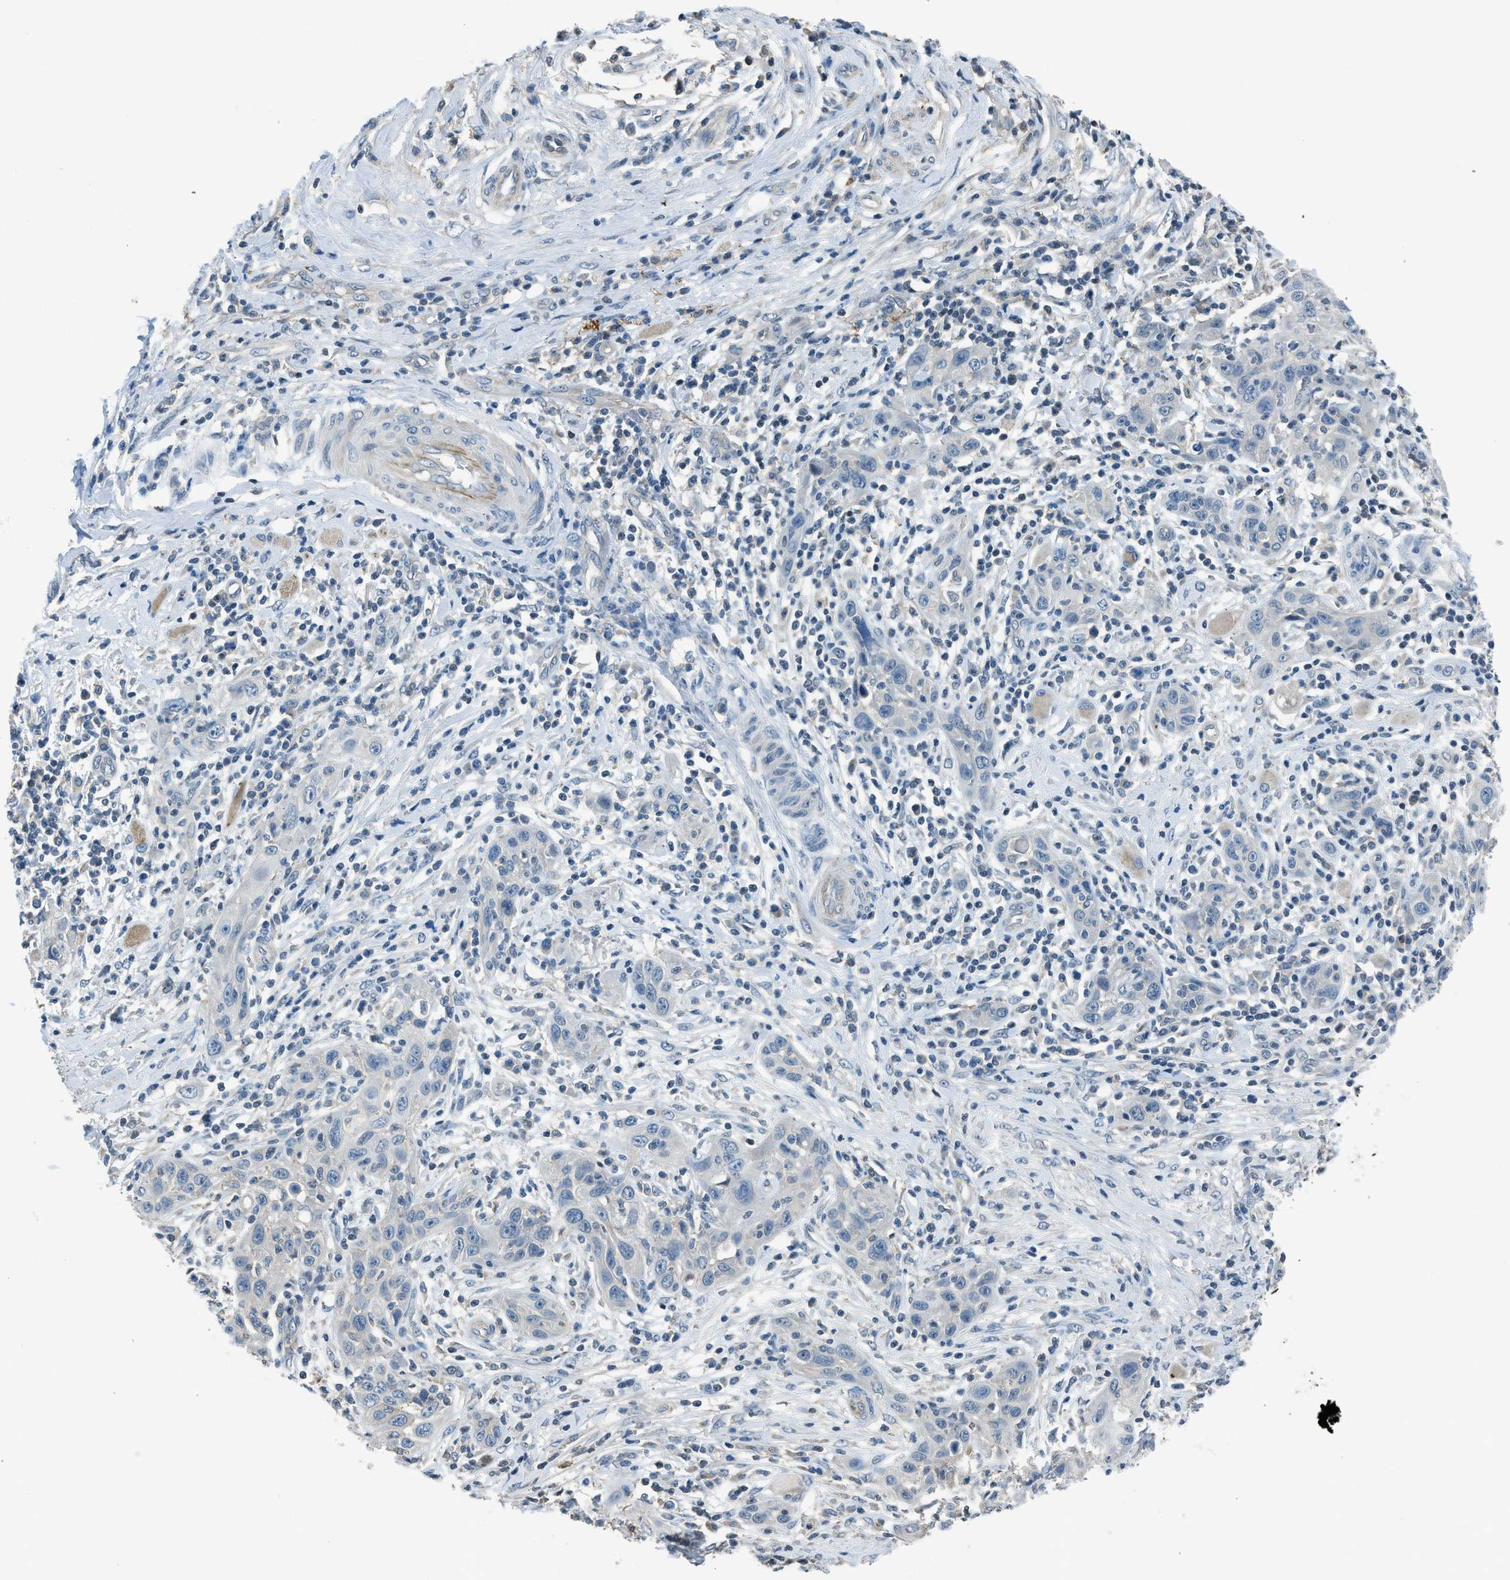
{"staining": {"intensity": "negative", "quantity": "none", "location": "none"}, "tissue": "skin cancer", "cell_type": "Tumor cells", "image_type": "cancer", "snomed": [{"axis": "morphology", "description": "Squamous cell carcinoma, NOS"}, {"axis": "topography", "description": "Skin"}], "caption": "The immunohistochemistry (IHC) histopathology image has no significant staining in tumor cells of skin cancer tissue.", "gene": "LMLN", "patient": {"sex": "female", "age": 88}}